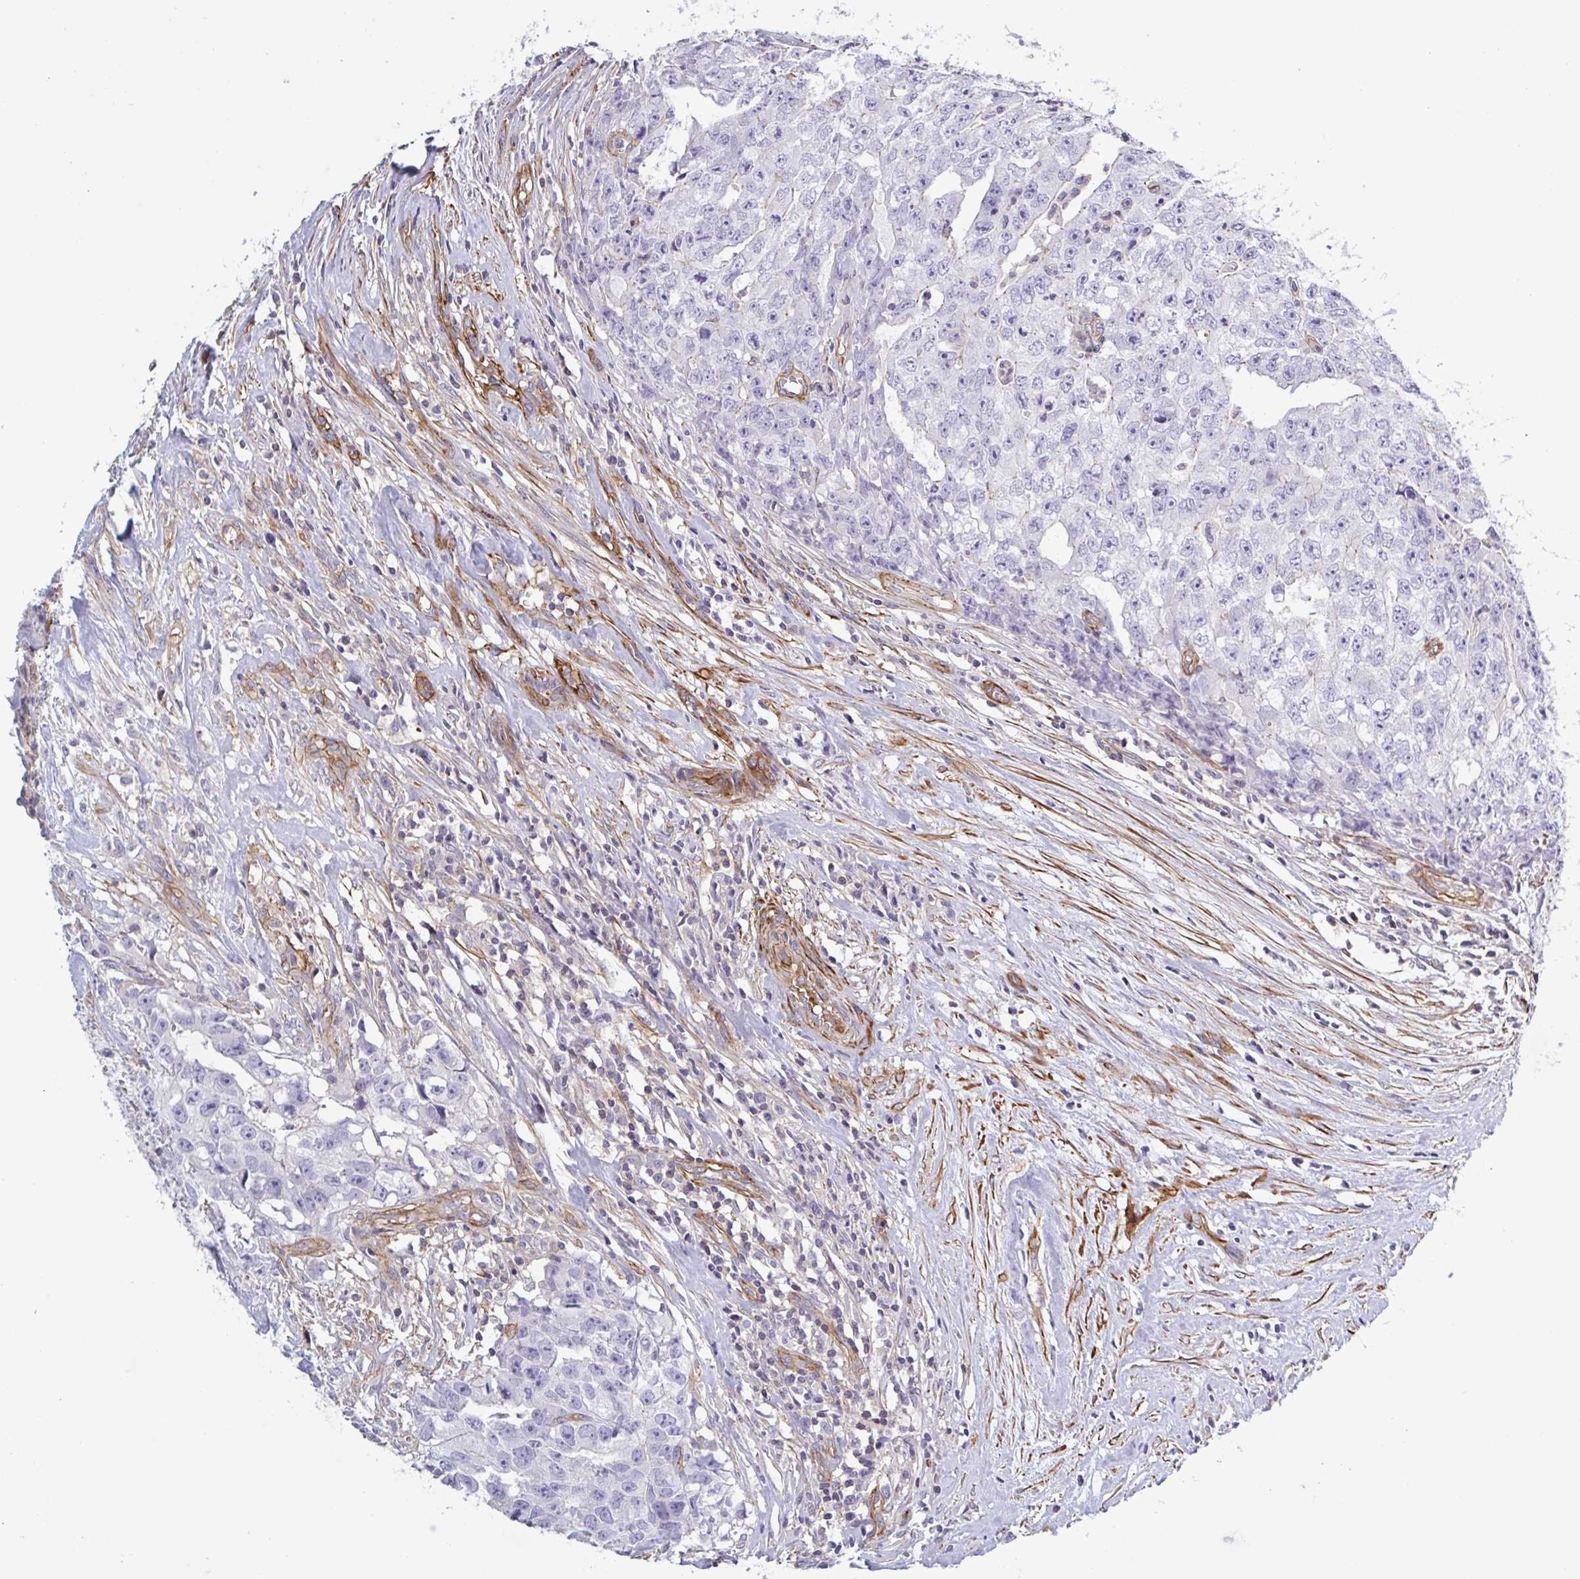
{"staining": {"intensity": "negative", "quantity": "none", "location": "none"}, "tissue": "testis cancer", "cell_type": "Tumor cells", "image_type": "cancer", "snomed": [{"axis": "morphology", "description": "Carcinoma, Embryonal, NOS"}, {"axis": "morphology", "description": "Teratoma, malignant, NOS"}, {"axis": "topography", "description": "Testis"}], "caption": "Tumor cells are negative for brown protein staining in embryonal carcinoma (testis). (DAB immunohistochemistry visualized using brightfield microscopy, high magnification).", "gene": "SHISA7", "patient": {"sex": "male", "age": 24}}